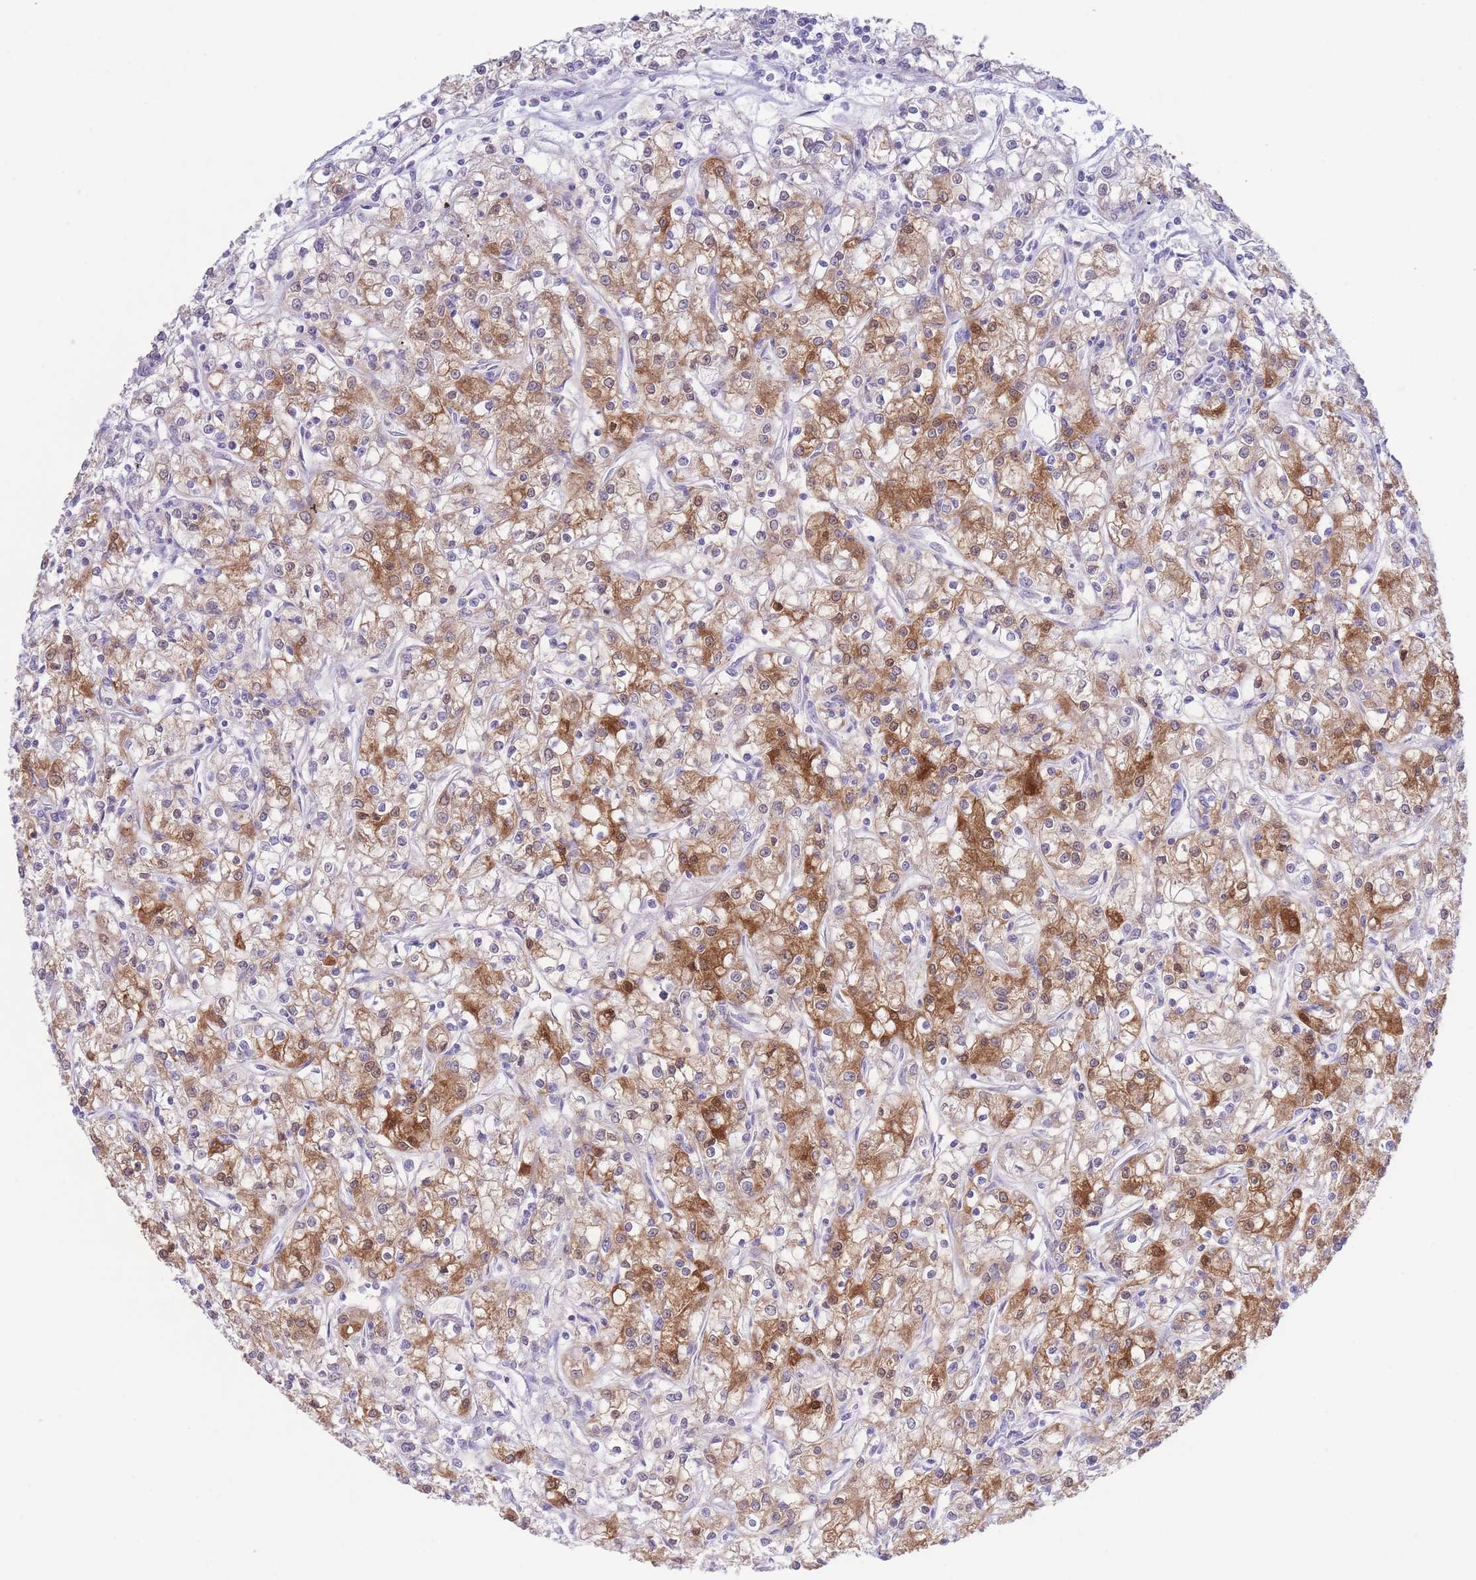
{"staining": {"intensity": "moderate", "quantity": "25%-75%", "location": "cytoplasmic/membranous"}, "tissue": "renal cancer", "cell_type": "Tumor cells", "image_type": "cancer", "snomed": [{"axis": "morphology", "description": "Adenocarcinoma, NOS"}, {"axis": "topography", "description": "Kidney"}], "caption": "Human renal adenocarcinoma stained with a protein marker shows moderate staining in tumor cells.", "gene": "PKLR", "patient": {"sex": "female", "age": 59}}